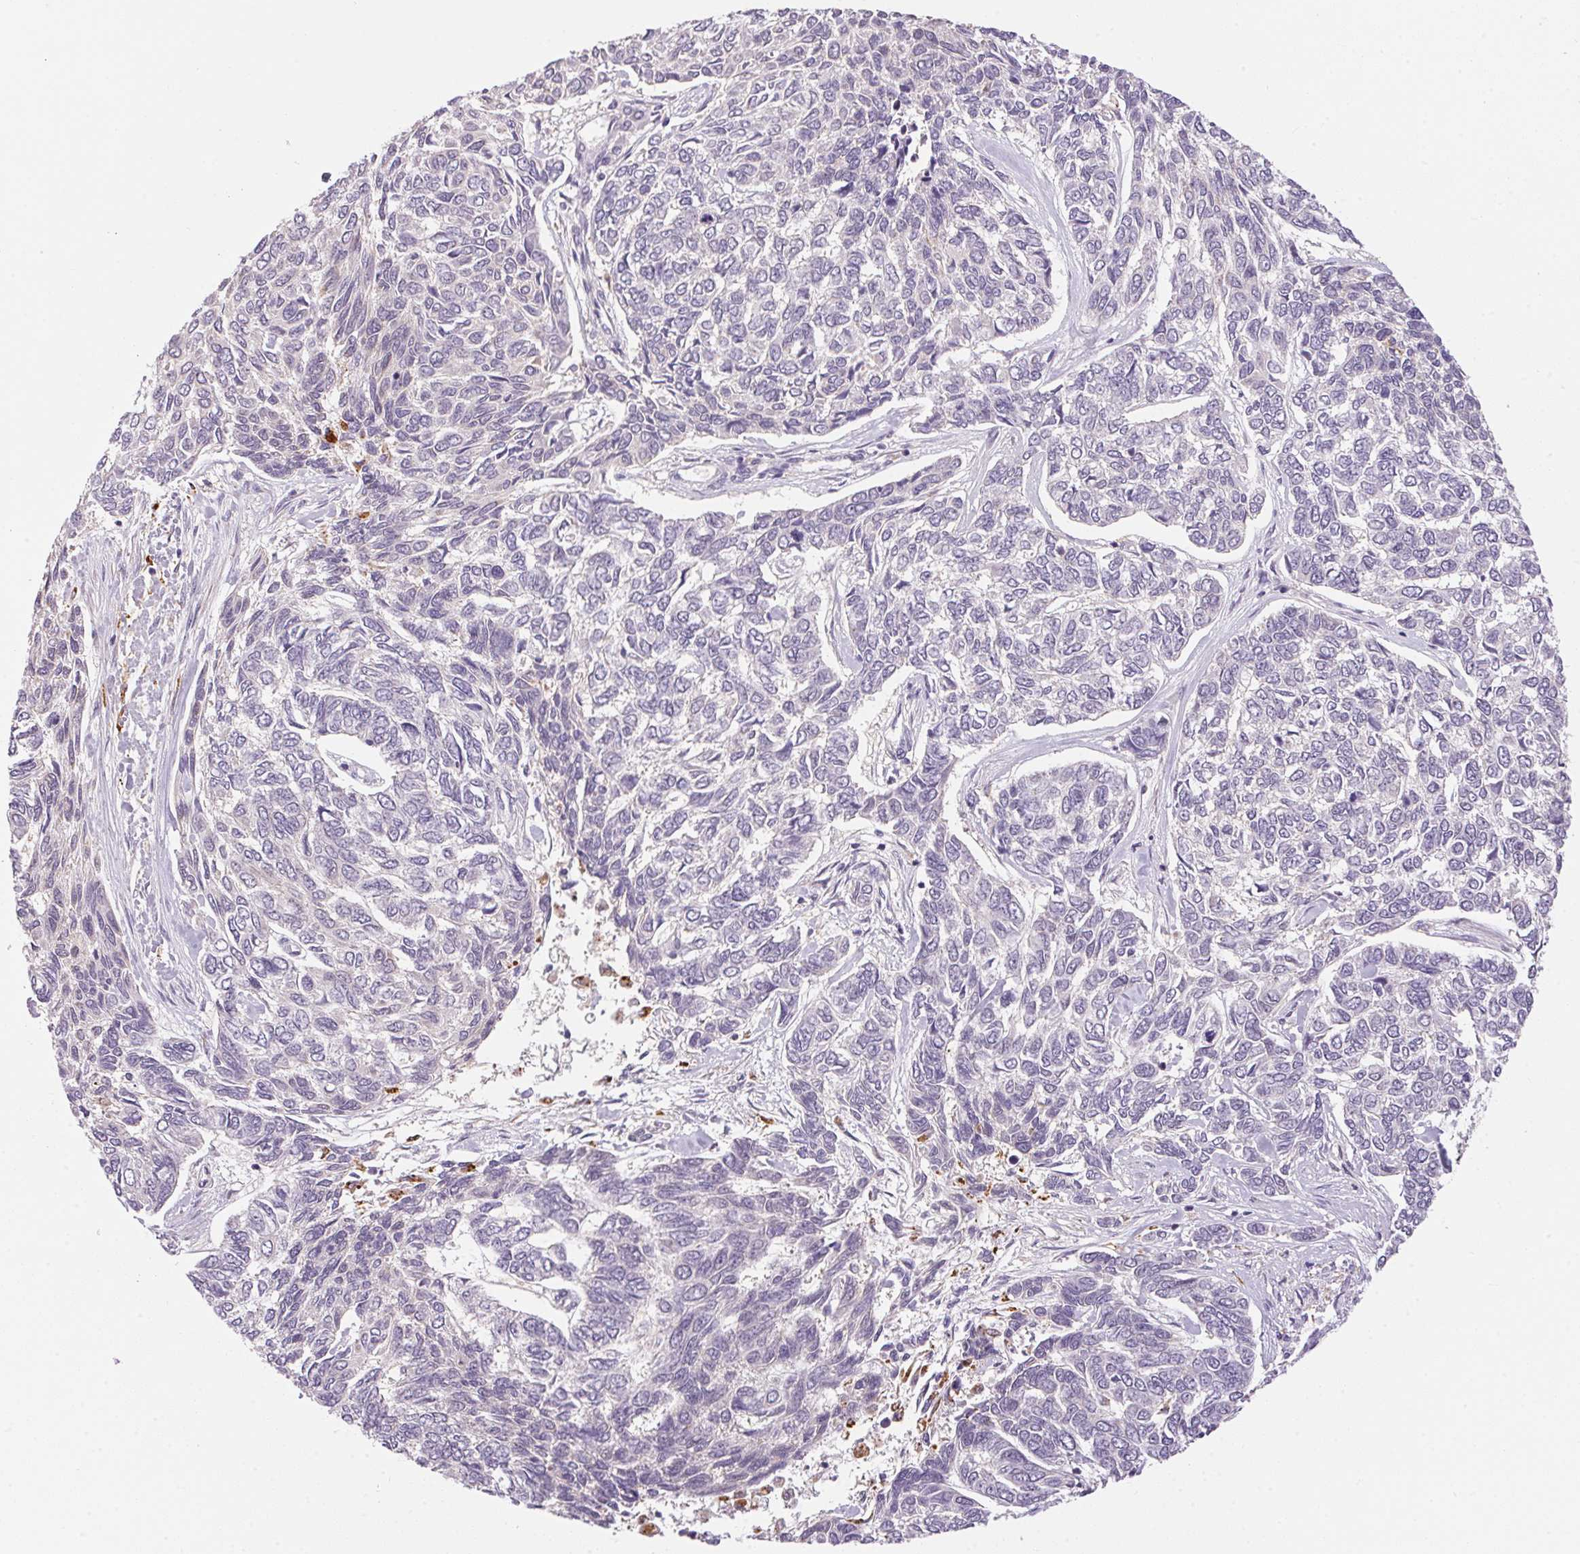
{"staining": {"intensity": "negative", "quantity": "none", "location": "none"}, "tissue": "skin cancer", "cell_type": "Tumor cells", "image_type": "cancer", "snomed": [{"axis": "morphology", "description": "Basal cell carcinoma"}, {"axis": "topography", "description": "Skin"}], "caption": "The immunohistochemistry (IHC) micrograph has no significant expression in tumor cells of basal cell carcinoma (skin) tissue. The staining is performed using DAB (3,3'-diaminobenzidine) brown chromogen with nuclei counter-stained in using hematoxylin.", "gene": "ADH5", "patient": {"sex": "female", "age": 65}}